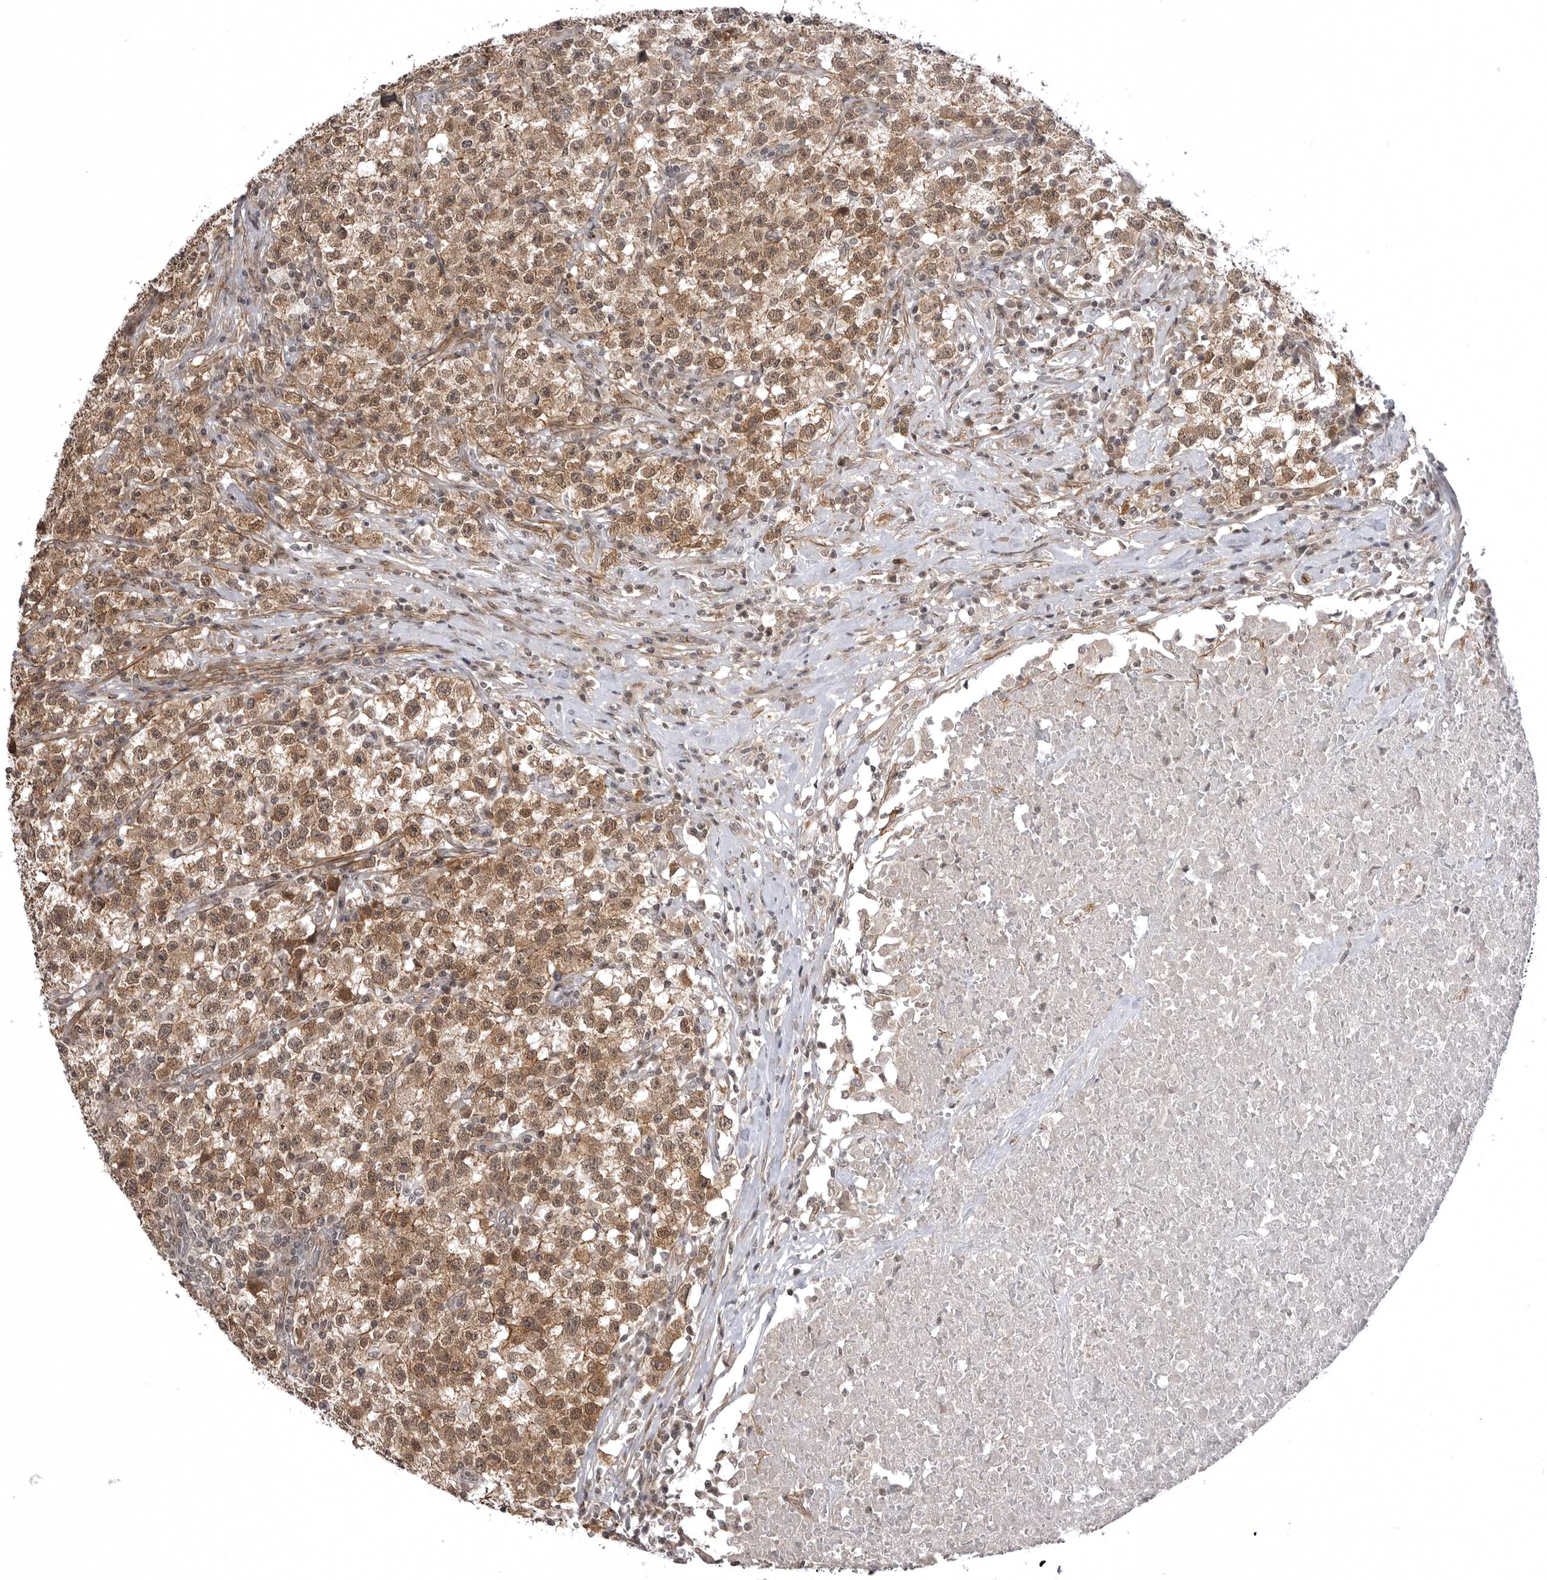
{"staining": {"intensity": "moderate", "quantity": ">75%", "location": "cytoplasmic/membranous,nuclear"}, "tissue": "testis cancer", "cell_type": "Tumor cells", "image_type": "cancer", "snomed": [{"axis": "morphology", "description": "Seminoma, NOS"}, {"axis": "topography", "description": "Testis"}], "caption": "DAB (3,3'-diaminobenzidine) immunohistochemical staining of human seminoma (testis) demonstrates moderate cytoplasmic/membranous and nuclear protein staining in approximately >75% of tumor cells.", "gene": "SORBS1", "patient": {"sex": "male", "age": 22}}